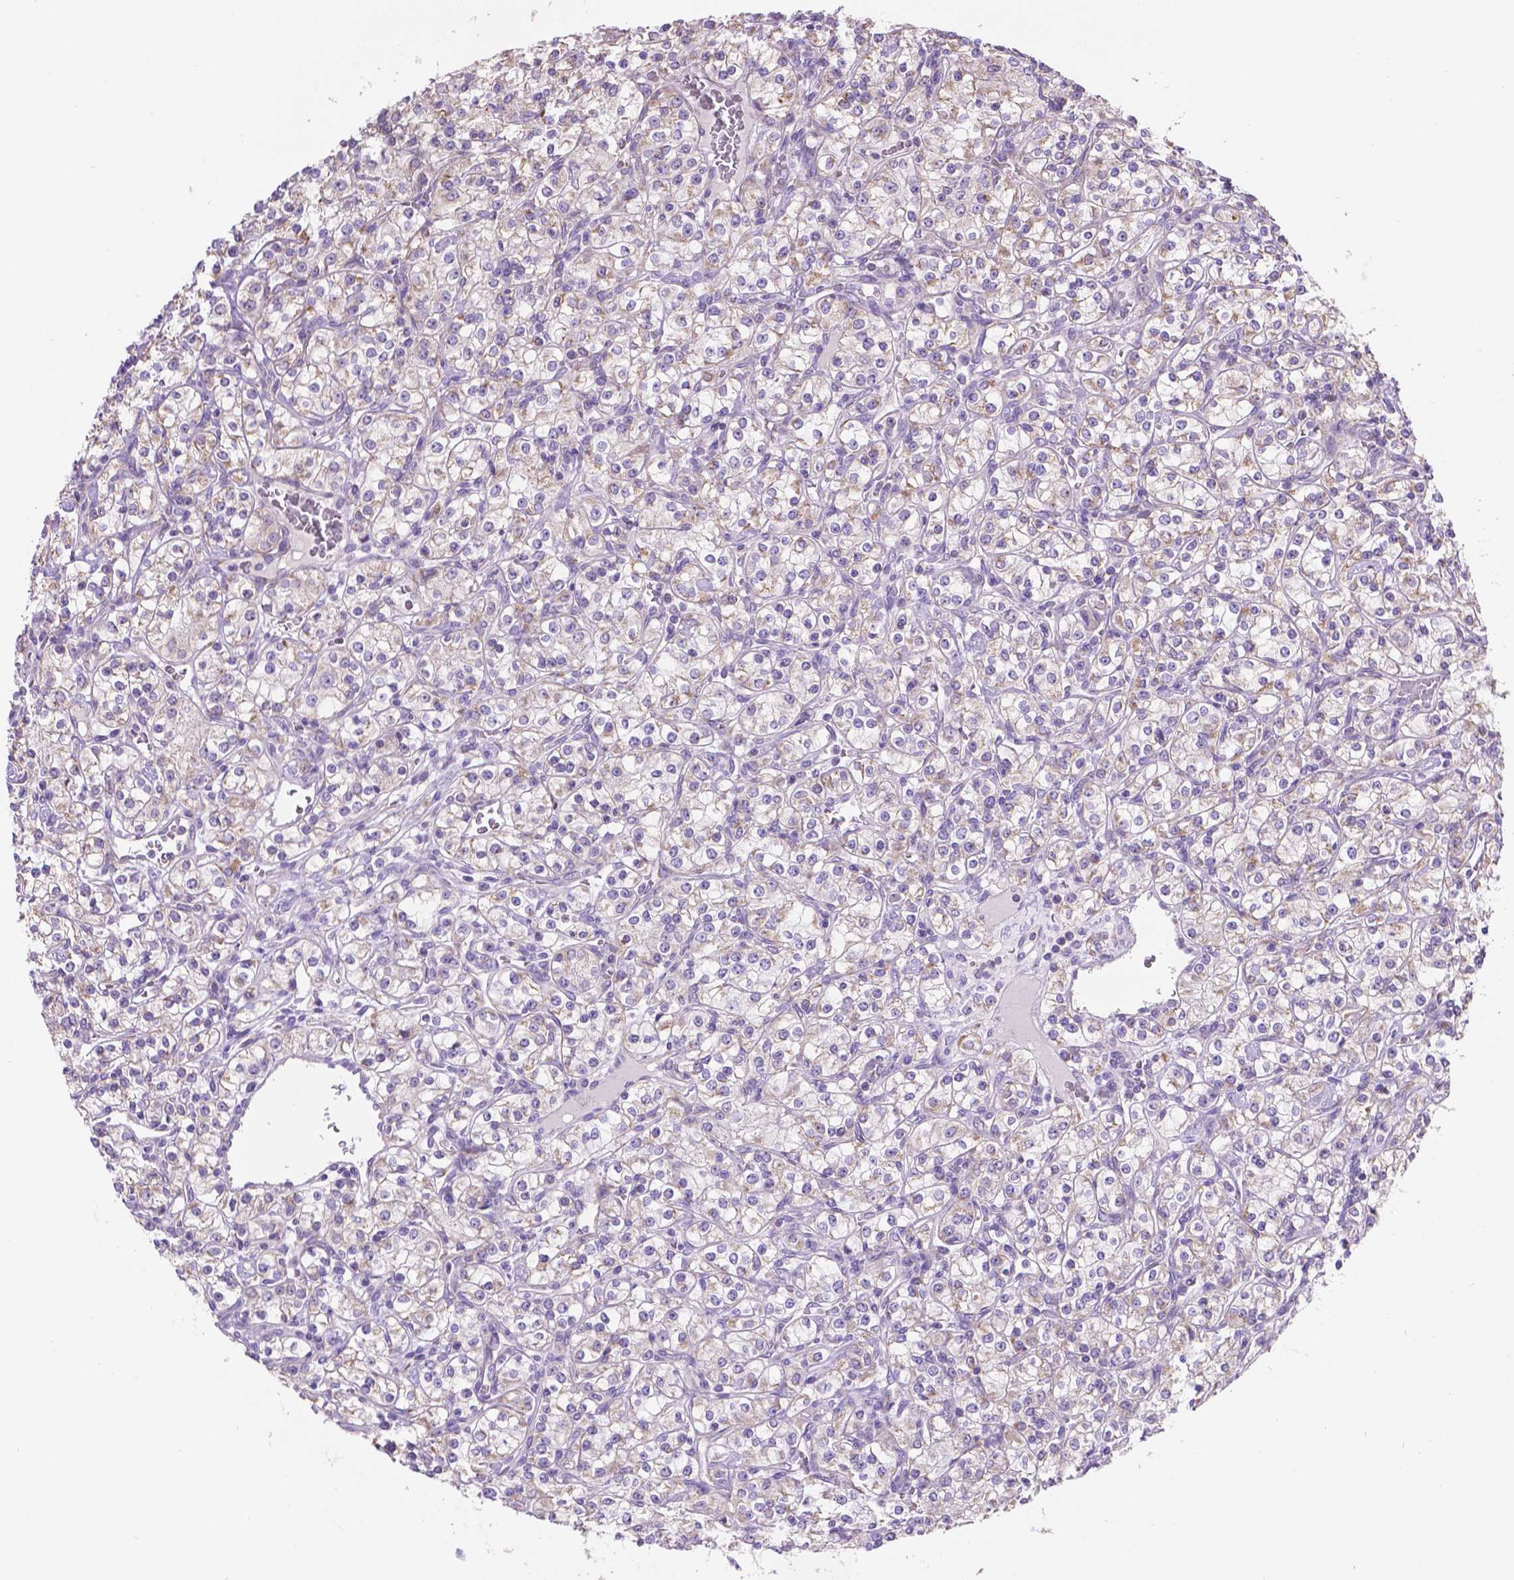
{"staining": {"intensity": "moderate", "quantity": "<25%", "location": "cytoplasmic/membranous"}, "tissue": "renal cancer", "cell_type": "Tumor cells", "image_type": "cancer", "snomed": [{"axis": "morphology", "description": "Adenocarcinoma, NOS"}, {"axis": "topography", "description": "Kidney"}], "caption": "About <25% of tumor cells in renal cancer (adenocarcinoma) reveal moderate cytoplasmic/membranous protein positivity as visualized by brown immunohistochemical staining.", "gene": "CSPG5", "patient": {"sex": "male", "age": 77}}